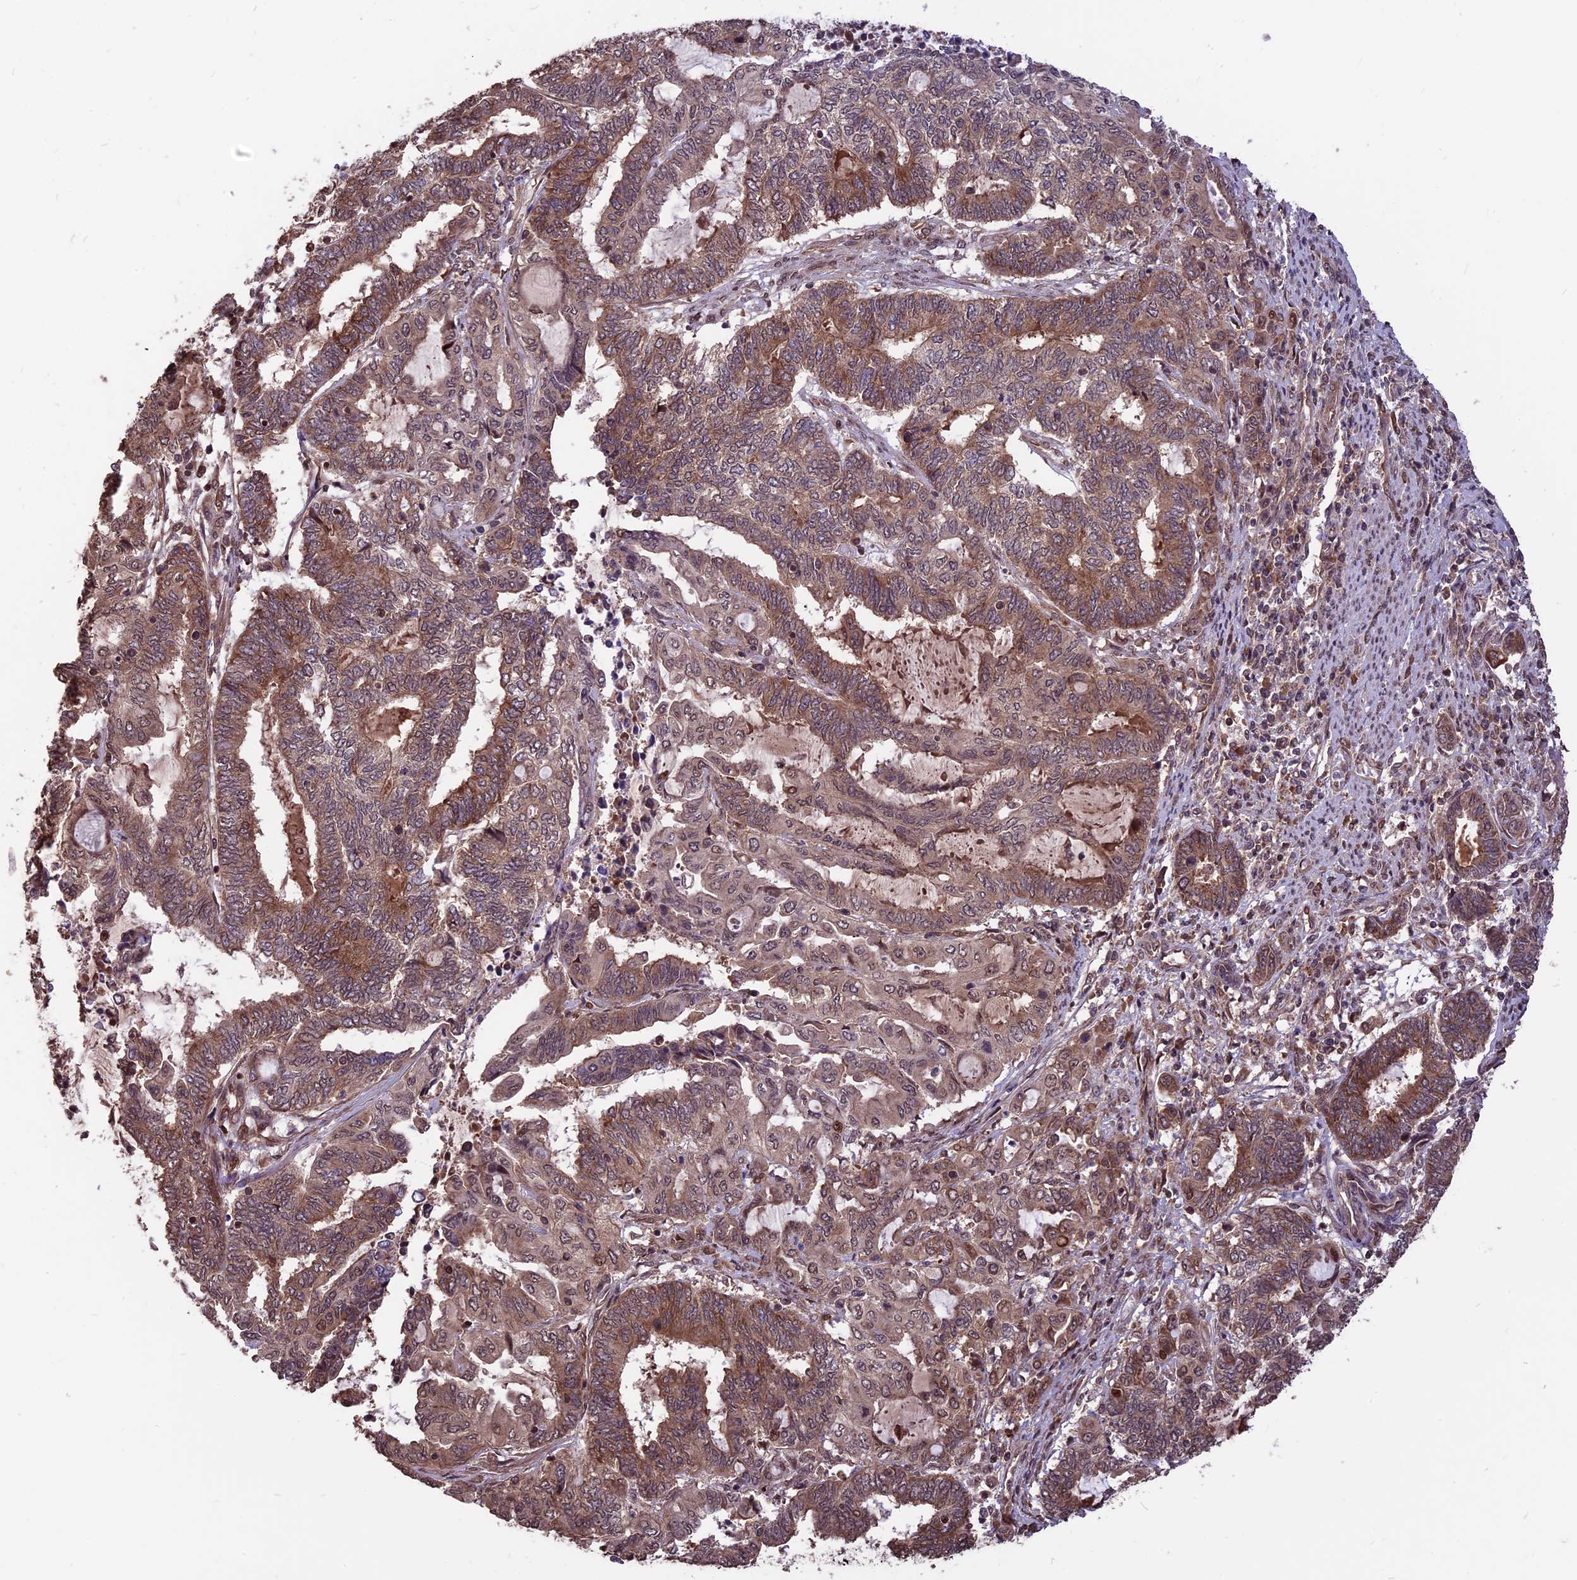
{"staining": {"intensity": "moderate", "quantity": ">75%", "location": "cytoplasmic/membranous,nuclear"}, "tissue": "endometrial cancer", "cell_type": "Tumor cells", "image_type": "cancer", "snomed": [{"axis": "morphology", "description": "Adenocarcinoma, NOS"}, {"axis": "topography", "description": "Uterus"}, {"axis": "topography", "description": "Endometrium"}], "caption": "Protein expression analysis of endometrial adenocarcinoma exhibits moderate cytoplasmic/membranous and nuclear positivity in about >75% of tumor cells.", "gene": "ZNF598", "patient": {"sex": "female", "age": 70}}